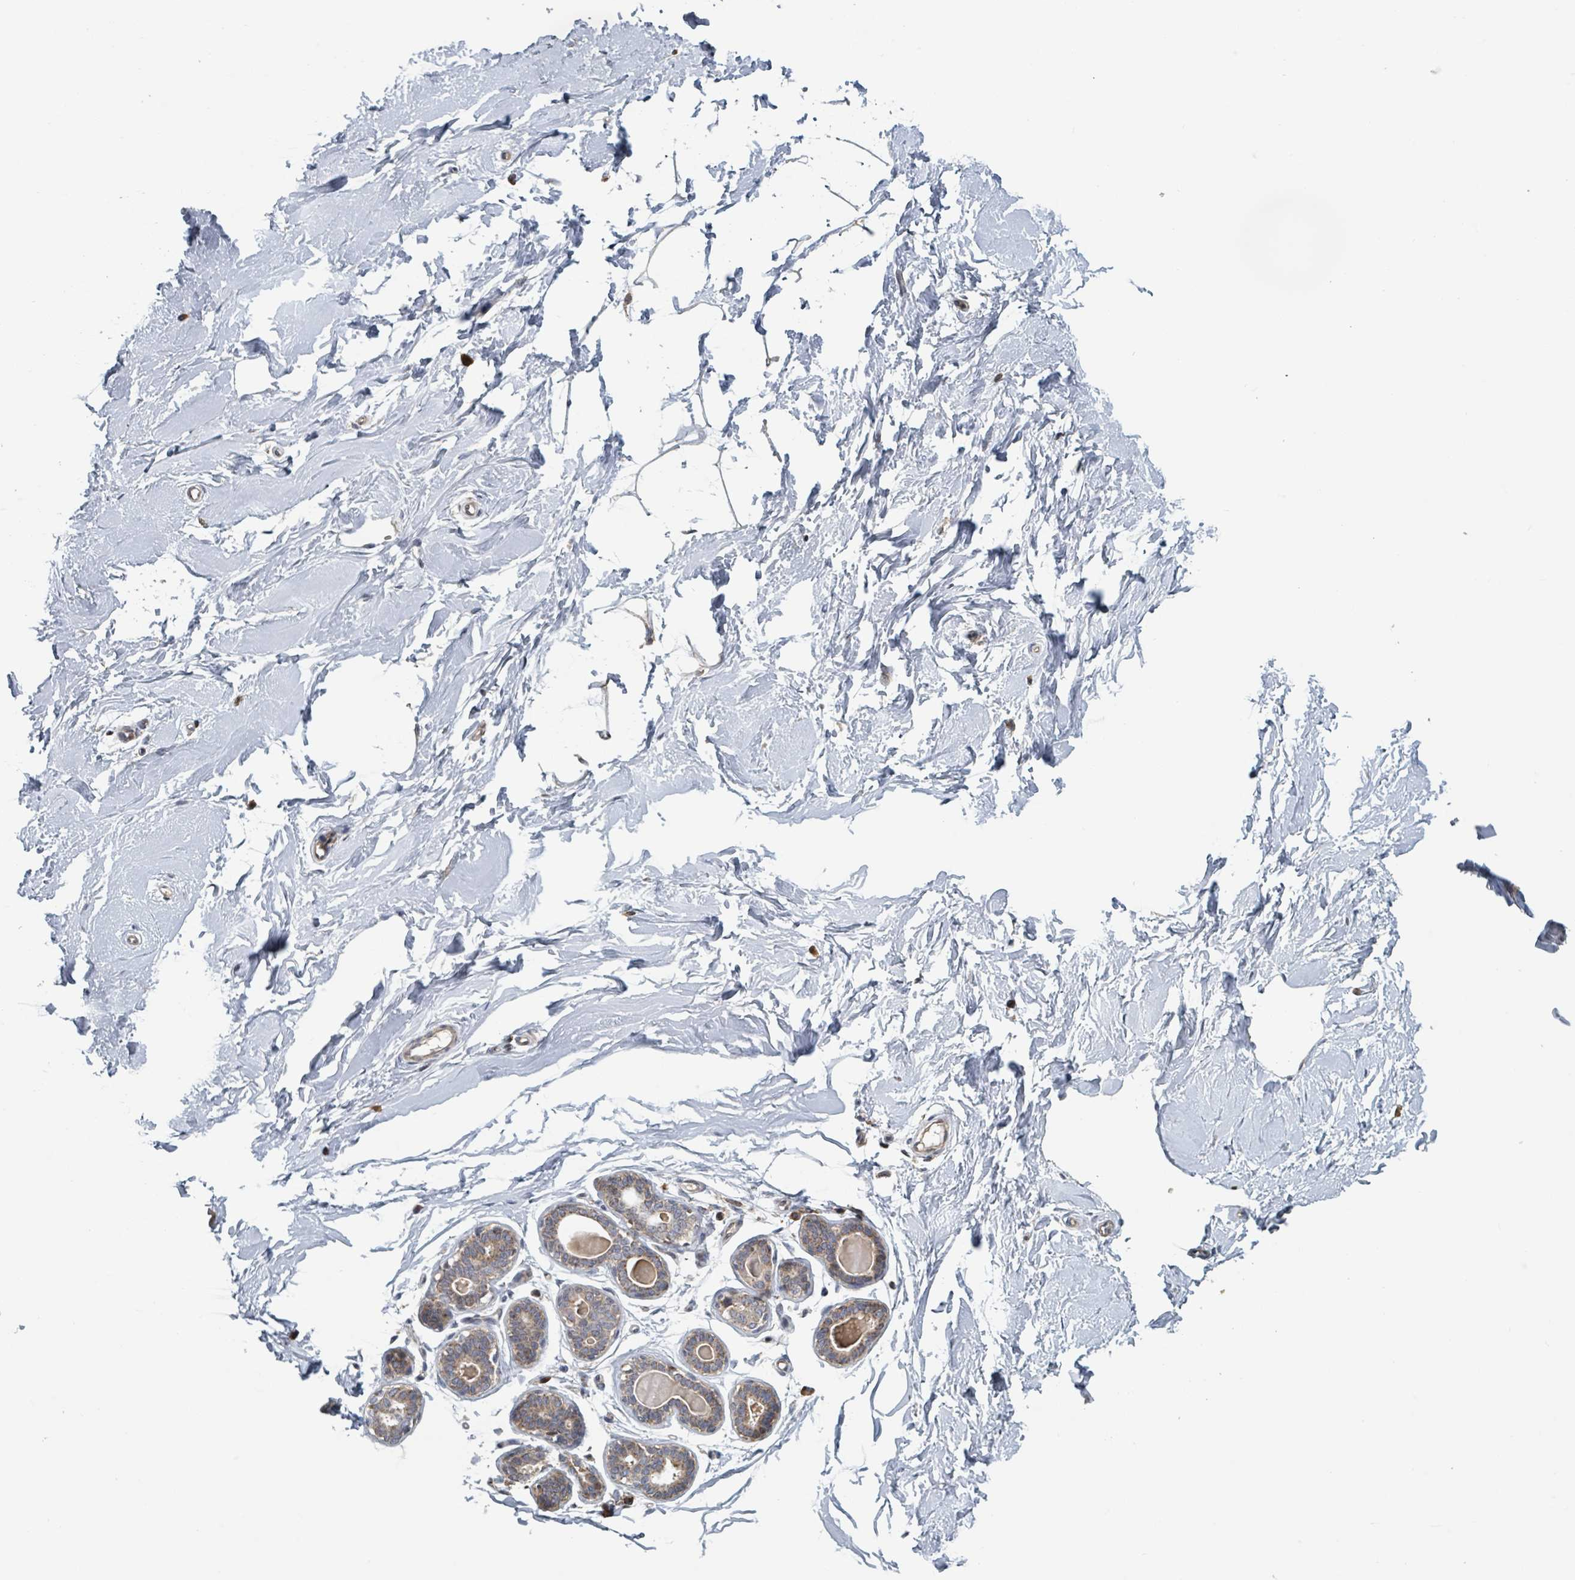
{"staining": {"intensity": "negative", "quantity": "none", "location": "none"}, "tissue": "breast", "cell_type": "Adipocytes", "image_type": "normal", "snomed": [{"axis": "morphology", "description": "Normal tissue, NOS"}, {"axis": "topography", "description": "Breast"}], "caption": "Benign breast was stained to show a protein in brown. There is no significant staining in adipocytes. (DAB IHC visualized using brightfield microscopy, high magnification).", "gene": "HIVEP1", "patient": {"sex": "female", "age": 23}}